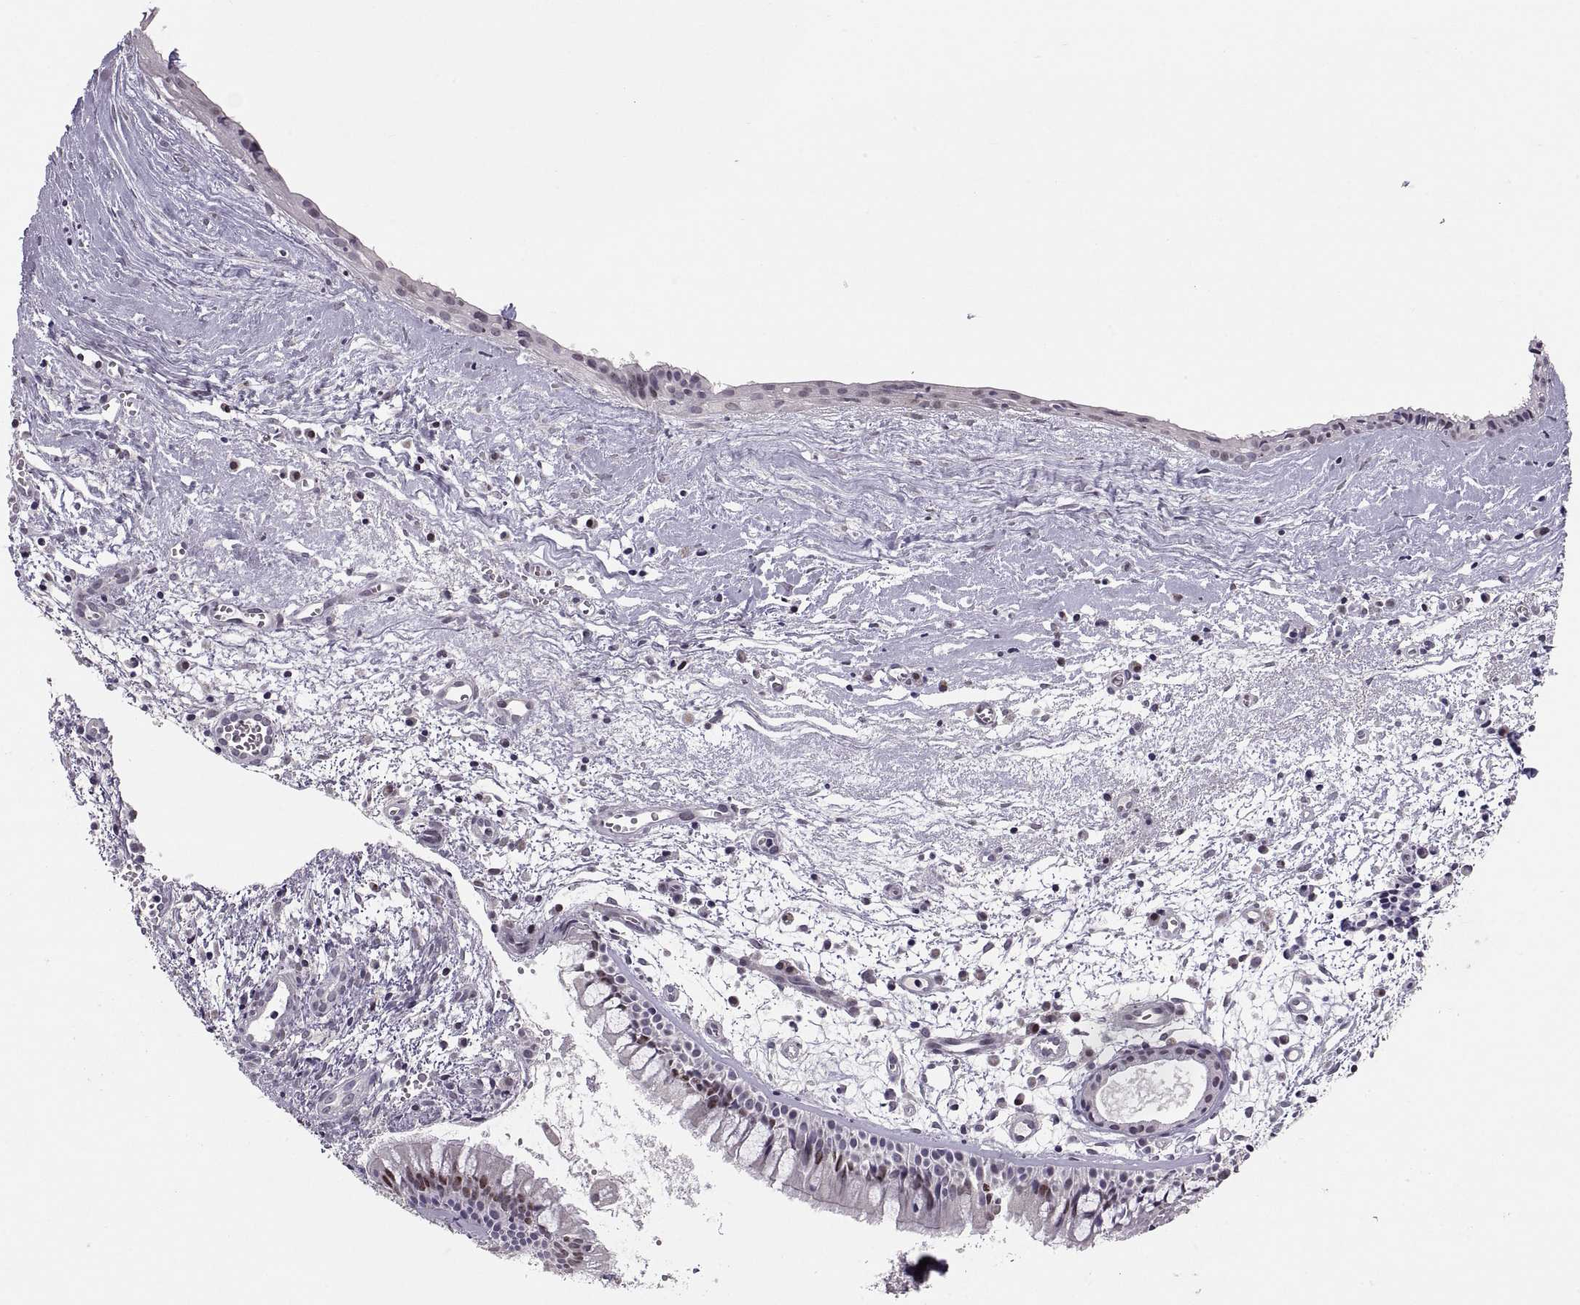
{"staining": {"intensity": "strong", "quantity": "25%-75%", "location": "nuclear"}, "tissue": "nasopharynx", "cell_type": "Respiratory epithelial cells", "image_type": "normal", "snomed": [{"axis": "morphology", "description": "Normal tissue, NOS"}, {"axis": "topography", "description": "Nasopharynx"}], "caption": "About 25%-75% of respiratory epithelial cells in benign nasopharynx display strong nuclear protein positivity as visualized by brown immunohistochemical staining.", "gene": "SNAI1", "patient": {"sex": "male", "age": 83}}